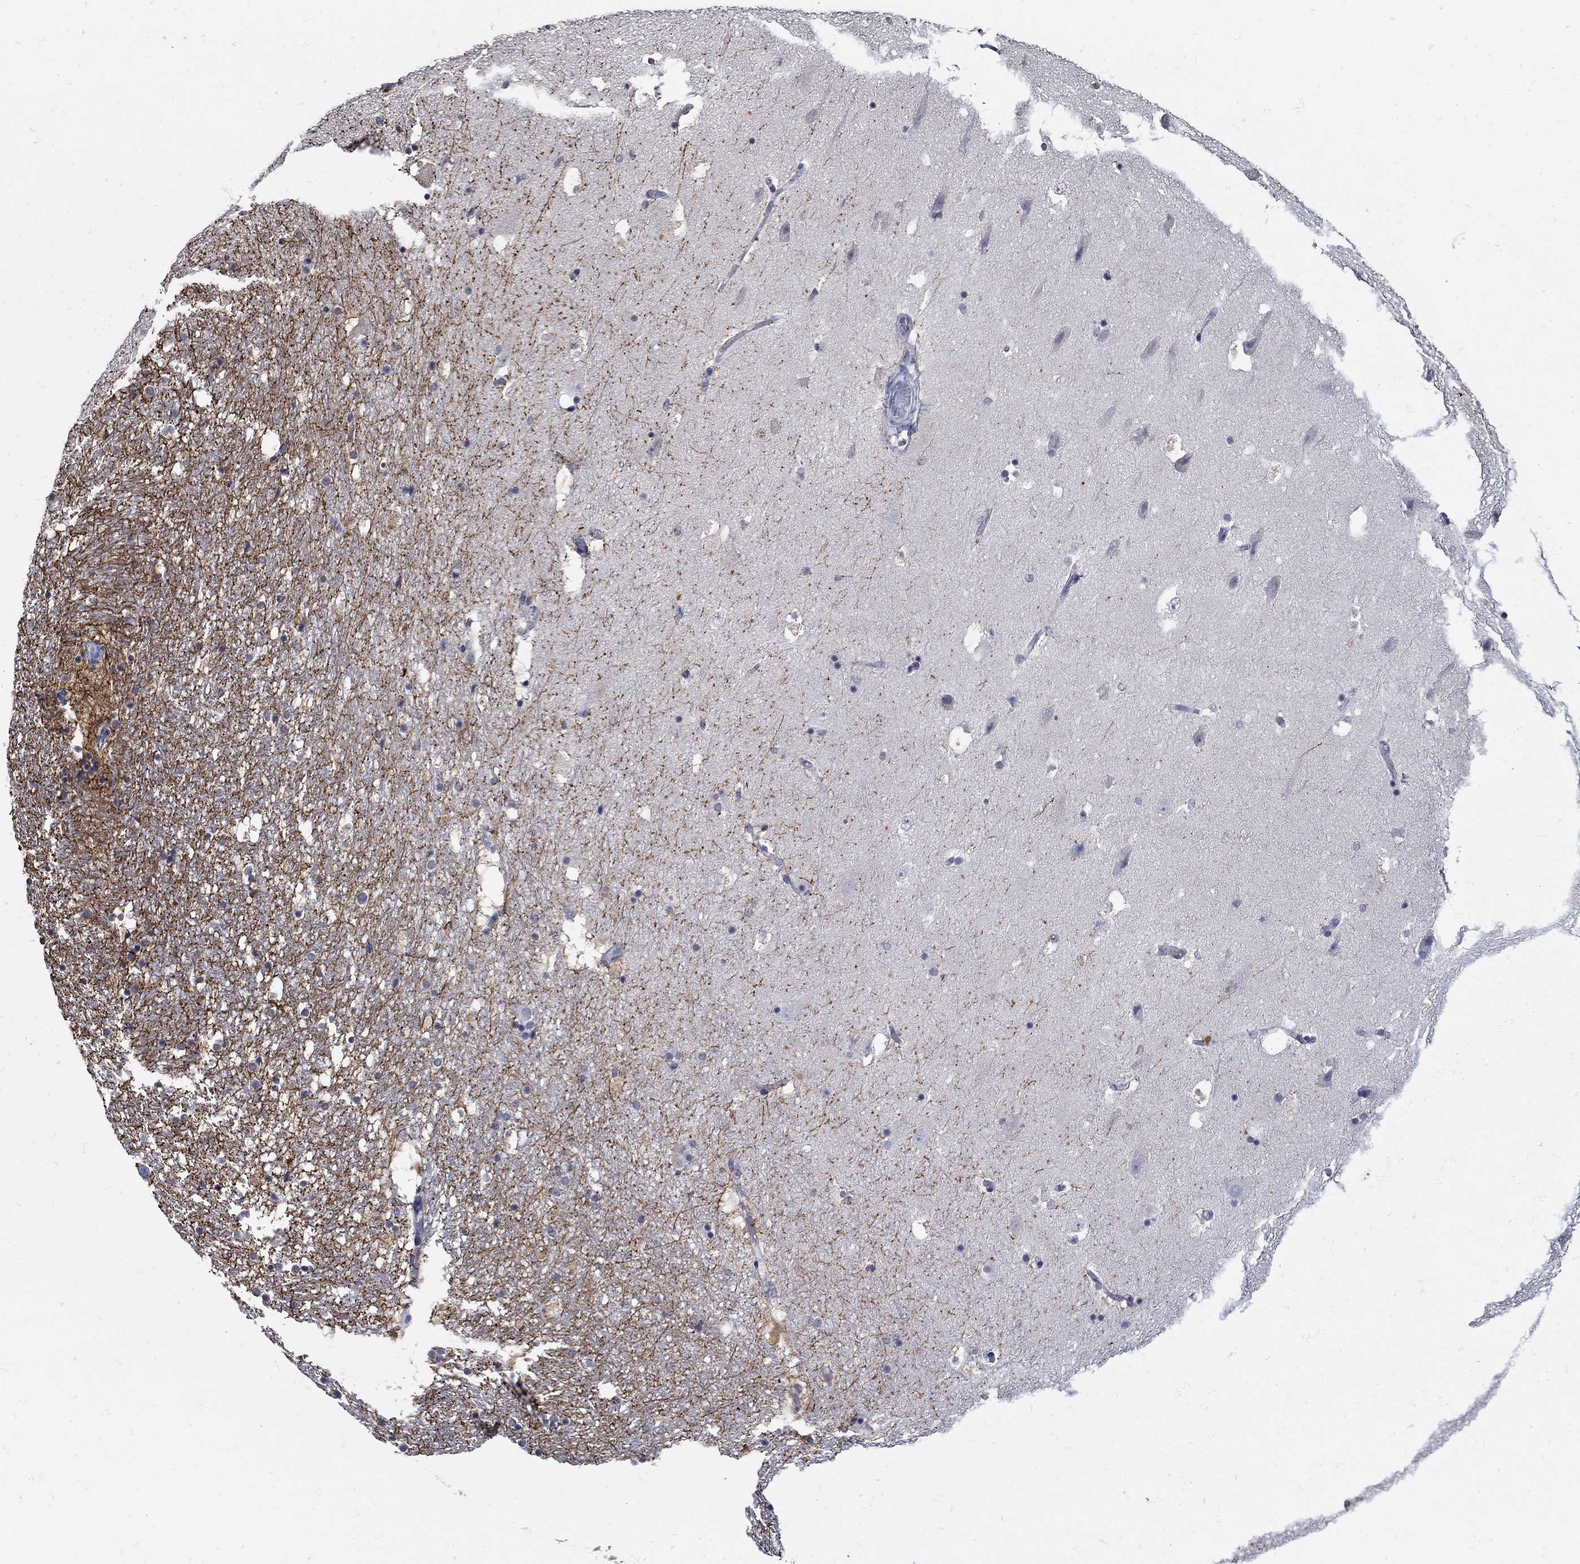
{"staining": {"intensity": "weak", "quantity": "<25%", "location": "nuclear"}, "tissue": "hippocampus", "cell_type": "Glial cells", "image_type": "normal", "snomed": [{"axis": "morphology", "description": "Normal tissue, NOS"}, {"axis": "topography", "description": "Hippocampus"}], "caption": "The image demonstrates no significant expression in glial cells of hippocampus.", "gene": "KCNN3", "patient": {"sex": "male", "age": 51}}